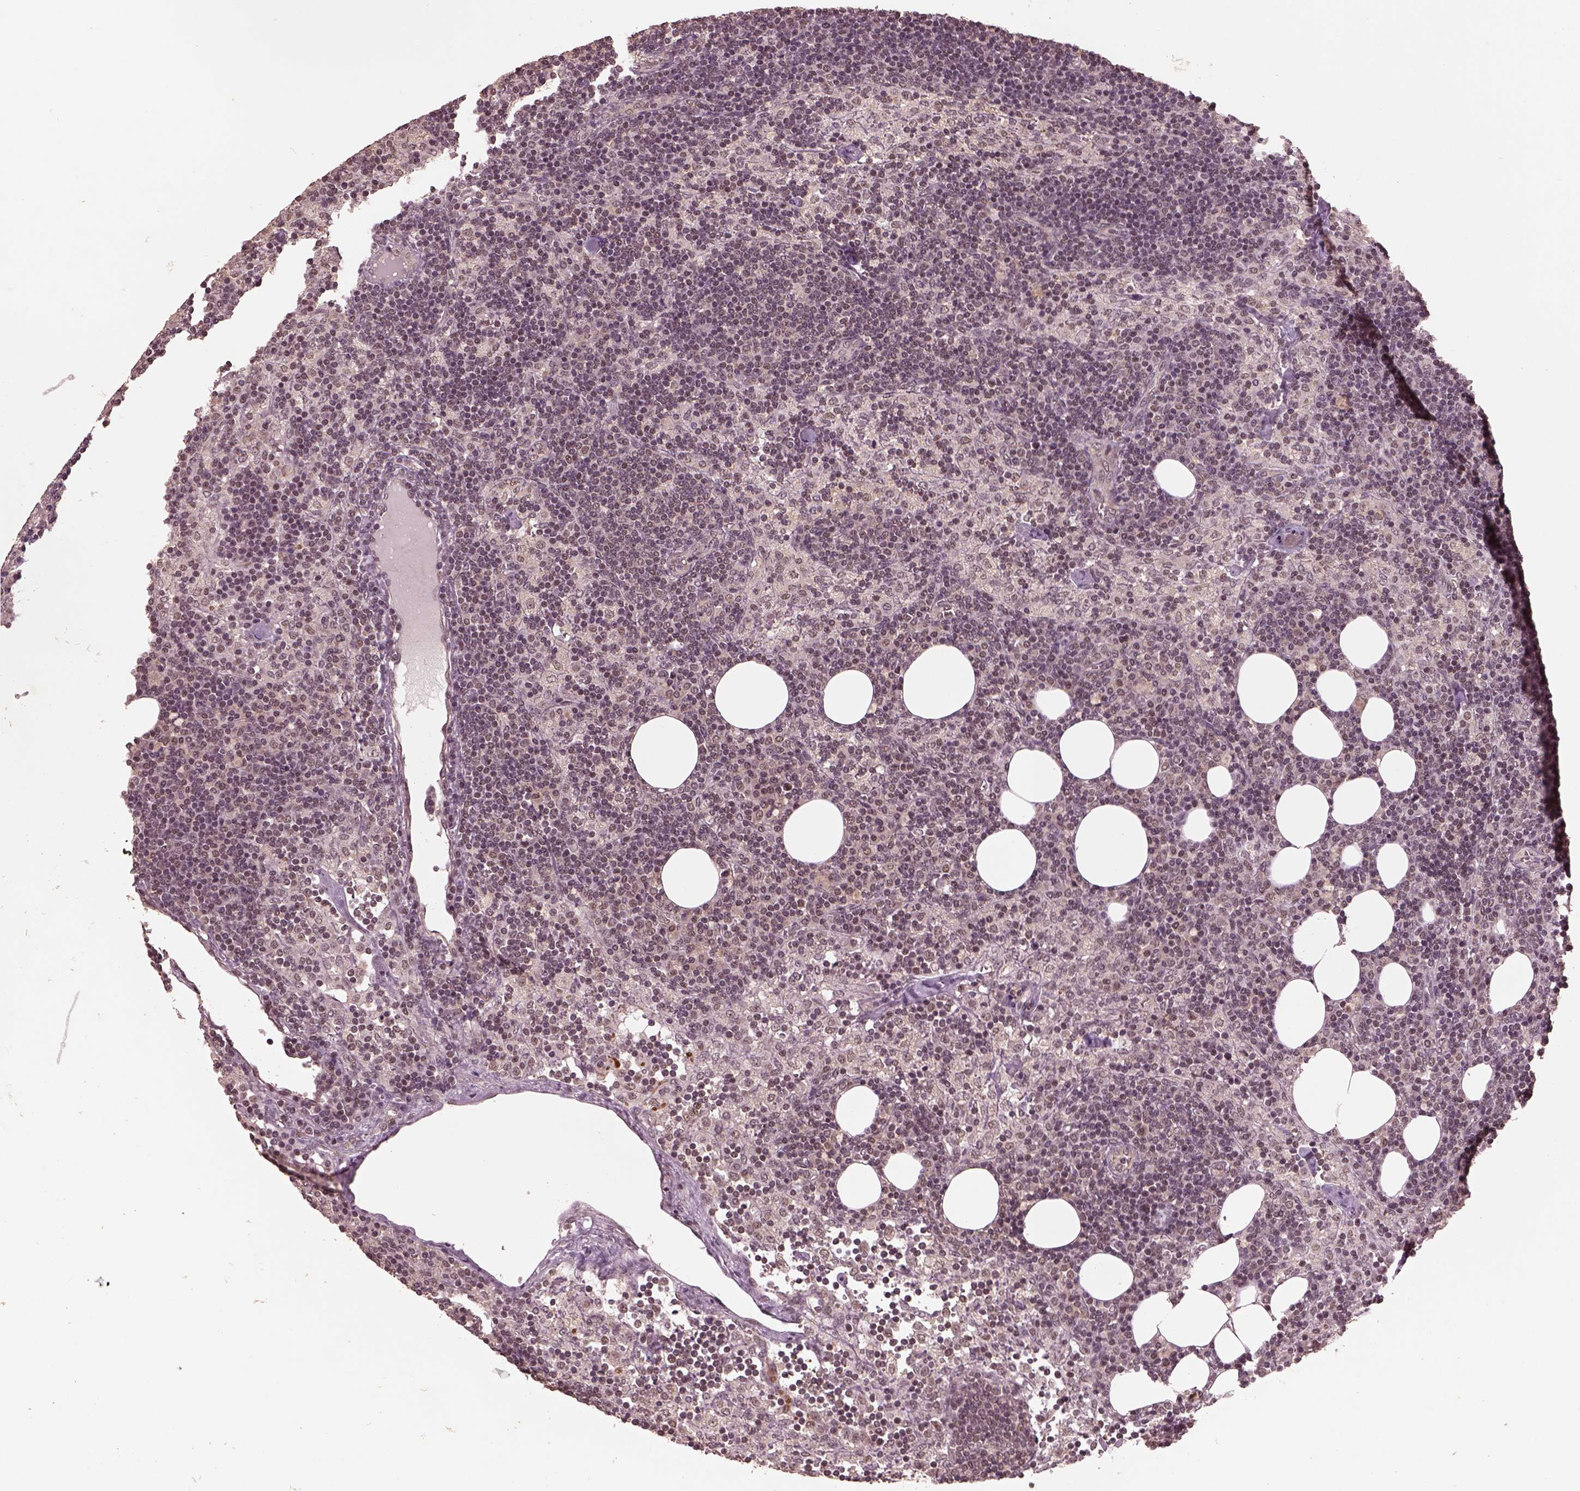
{"staining": {"intensity": "moderate", "quantity": ">75%", "location": "nuclear"}, "tissue": "lymph node", "cell_type": "Germinal center cells", "image_type": "normal", "snomed": [{"axis": "morphology", "description": "Normal tissue, NOS"}, {"axis": "topography", "description": "Lymph node"}], "caption": "The photomicrograph shows staining of normal lymph node, revealing moderate nuclear protein expression (brown color) within germinal center cells.", "gene": "BRD9", "patient": {"sex": "female", "age": 52}}